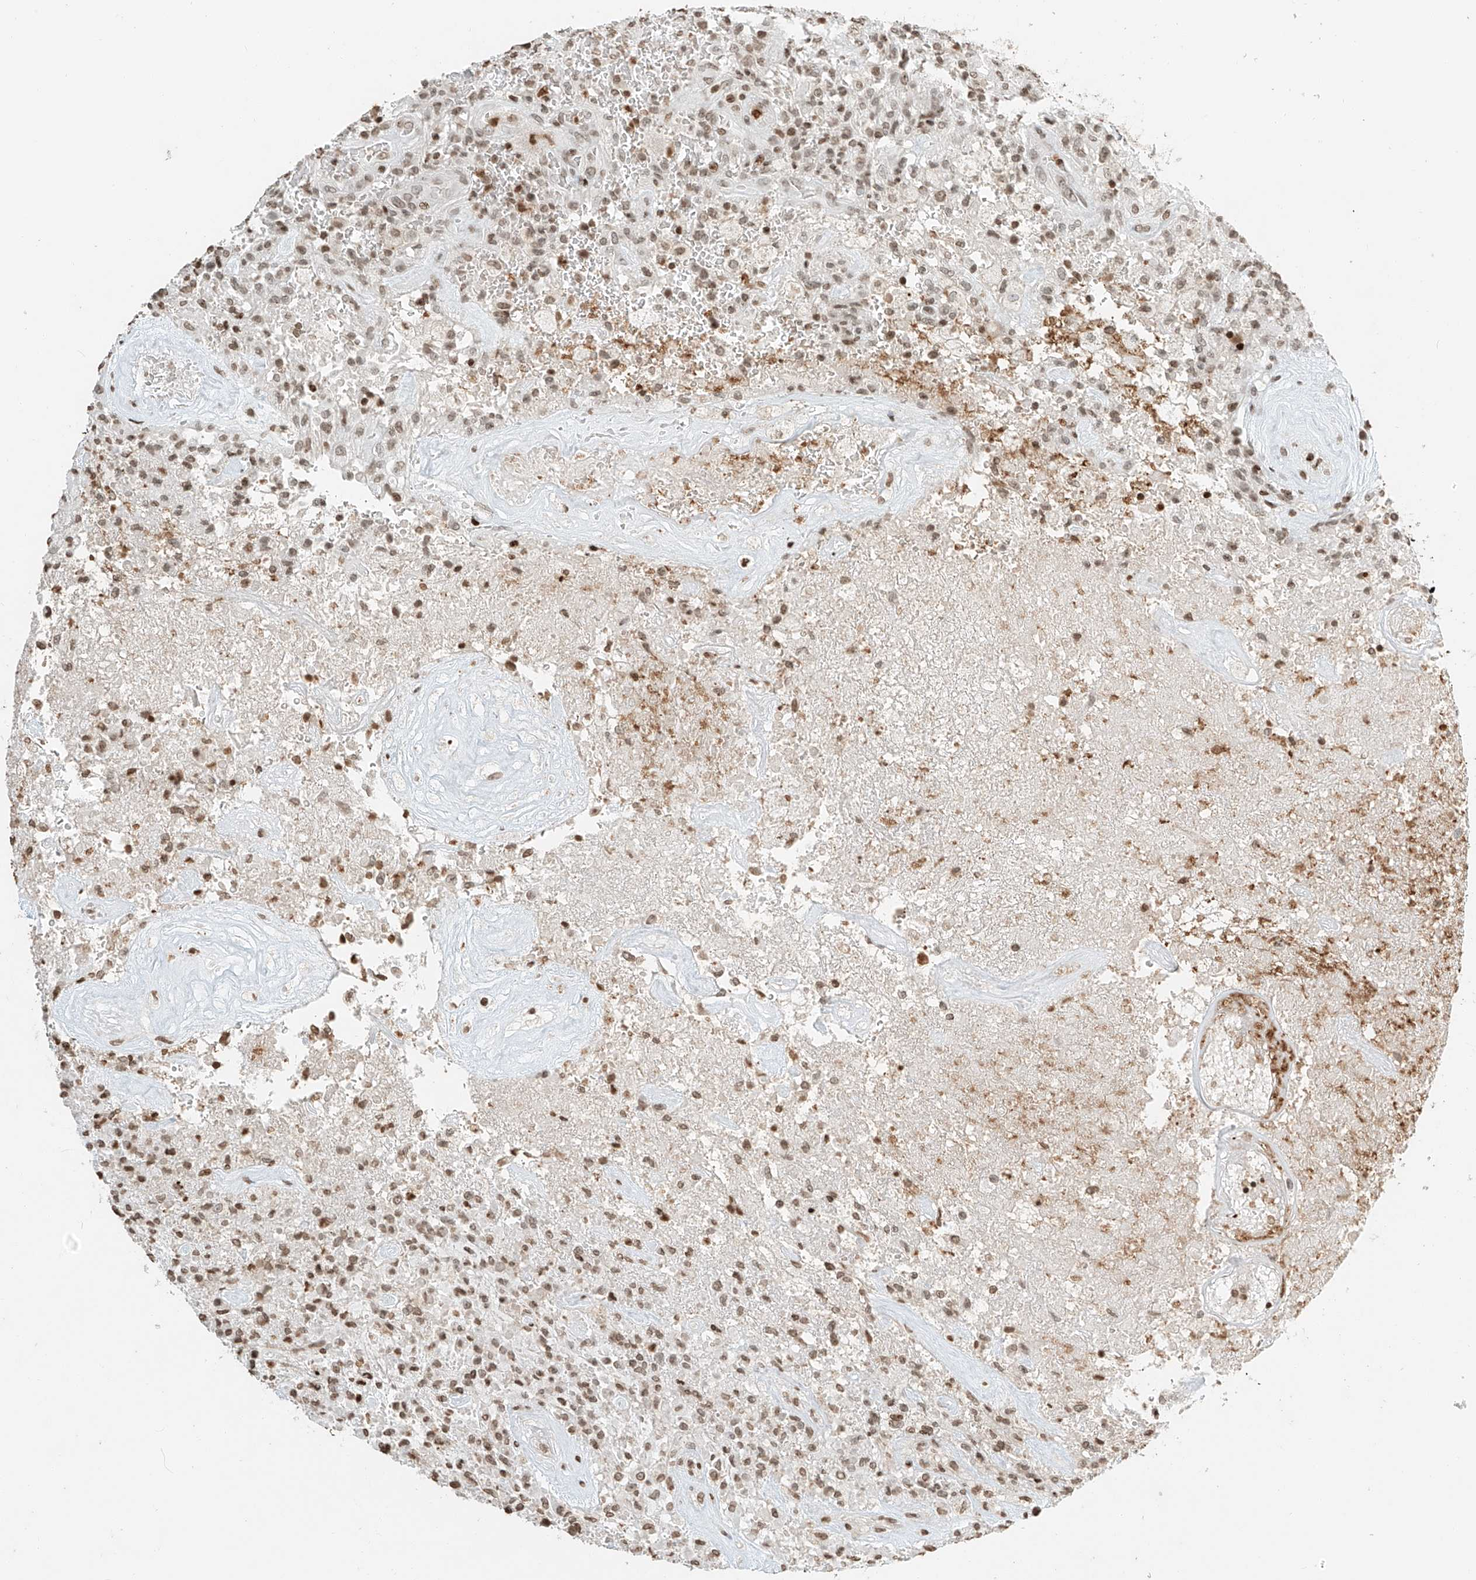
{"staining": {"intensity": "weak", "quantity": ">75%", "location": "nuclear"}, "tissue": "glioma", "cell_type": "Tumor cells", "image_type": "cancer", "snomed": [{"axis": "morphology", "description": "Glioma, malignant, High grade"}, {"axis": "topography", "description": "Brain"}], "caption": "High-power microscopy captured an IHC photomicrograph of glioma, revealing weak nuclear positivity in about >75% of tumor cells.", "gene": "C17orf58", "patient": {"sex": "female", "age": 57}}